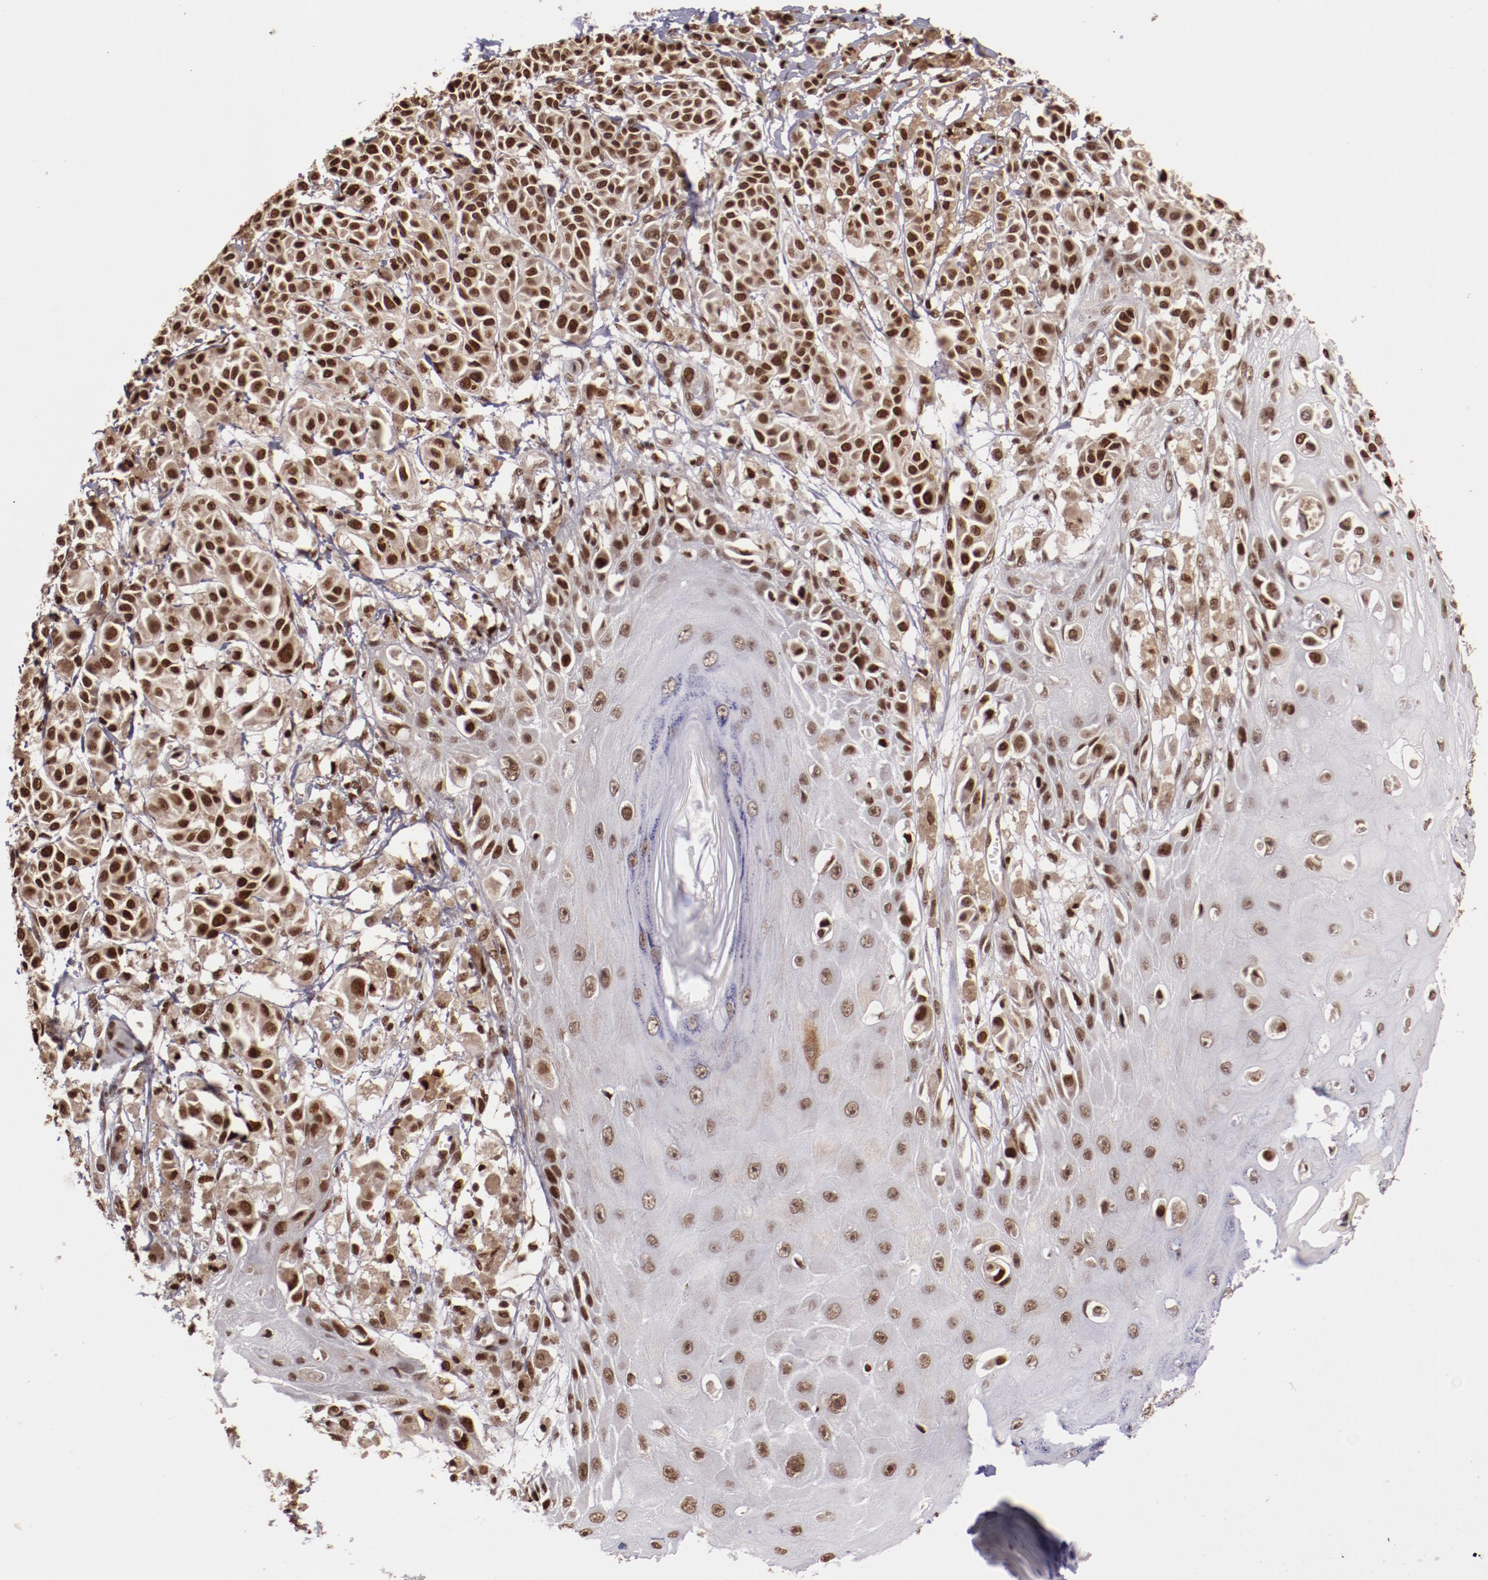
{"staining": {"intensity": "moderate", "quantity": ">75%", "location": "nuclear"}, "tissue": "melanoma", "cell_type": "Tumor cells", "image_type": "cancer", "snomed": [{"axis": "morphology", "description": "Malignant melanoma, NOS"}, {"axis": "topography", "description": "Skin"}], "caption": "Malignant melanoma stained for a protein (brown) displays moderate nuclear positive staining in approximately >75% of tumor cells.", "gene": "STAG2", "patient": {"sex": "male", "age": 76}}